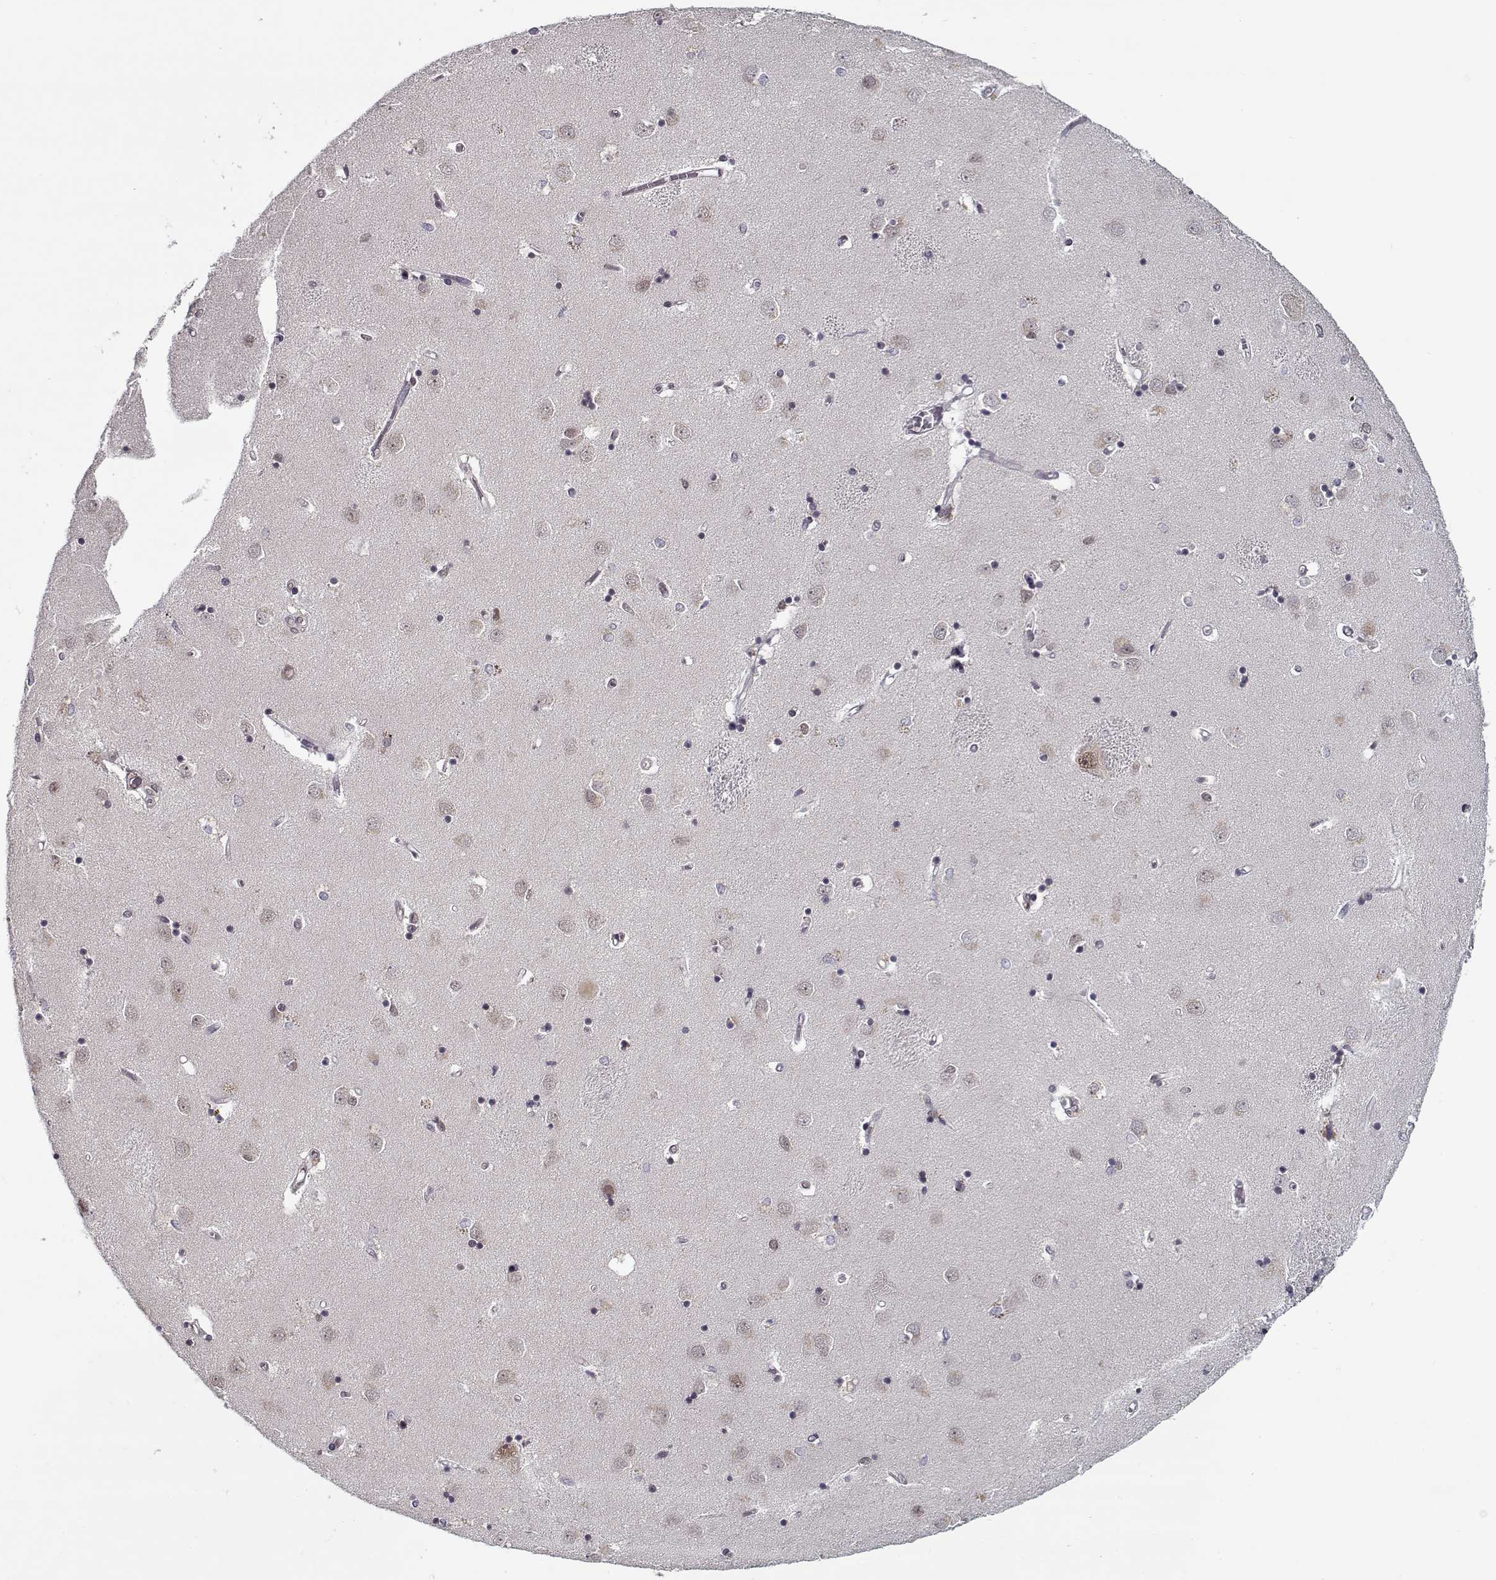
{"staining": {"intensity": "negative", "quantity": "none", "location": "none"}, "tissue": "caudate", "cell_type": "Glial cells", "image_type": "normal", "snomed": [{"axis": "morphology", "description": "Normal tissue, NOS"}, {"axis": "topography", "description": "Lateral ventricle wall"}], "caption": "Immunohistochemistry photomicrograph of normal caudate: human caudate stained with DAB (3,3'-diaminobenzidine) displays no significant protein staining in glial cells.", "gene": "TESPA1", "patient": {"sex": "male", "age": 54}}